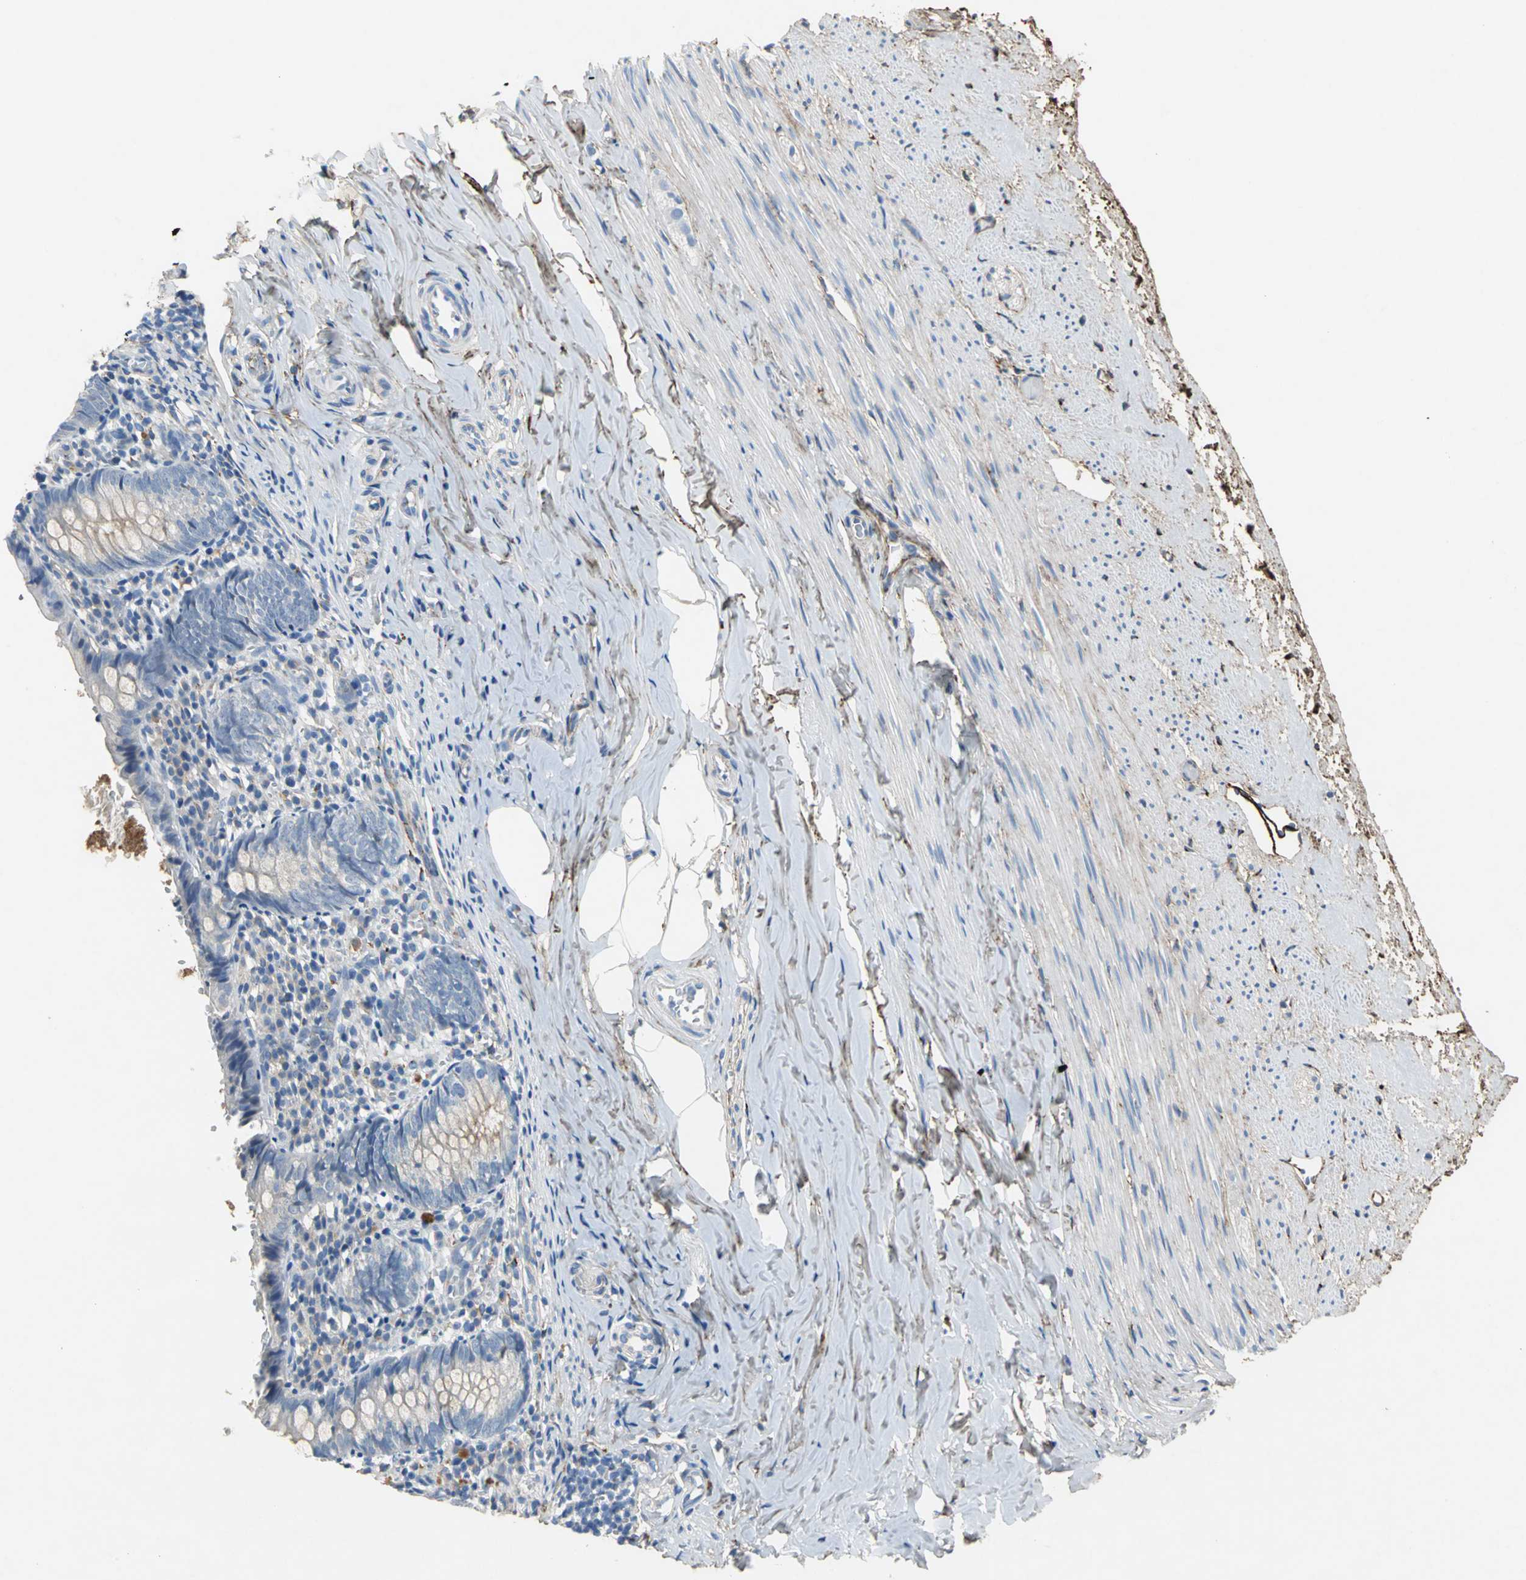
{"staining": {"intensity": "negative", "quantity": "none", "location": "none"}, "tissue": "appendix", "cell_type": "Glandular cells", "image_type": "normal", "snomed": [{"axis": "morphology", "description": "Normal tissue, NOS"}, {"axis": "topography", "description": "Appendix"}], "caption": "The photomicrograph reveals no significant staining in glandular cells of appendix. (Stains: DAB immunohistochemistry (IHC) with hematoxylin counter stain, Microscopy: brightfield microscopy at high magnification).", "gene": "EFNB3", "patient": {"sex": "female", "age": 10}}